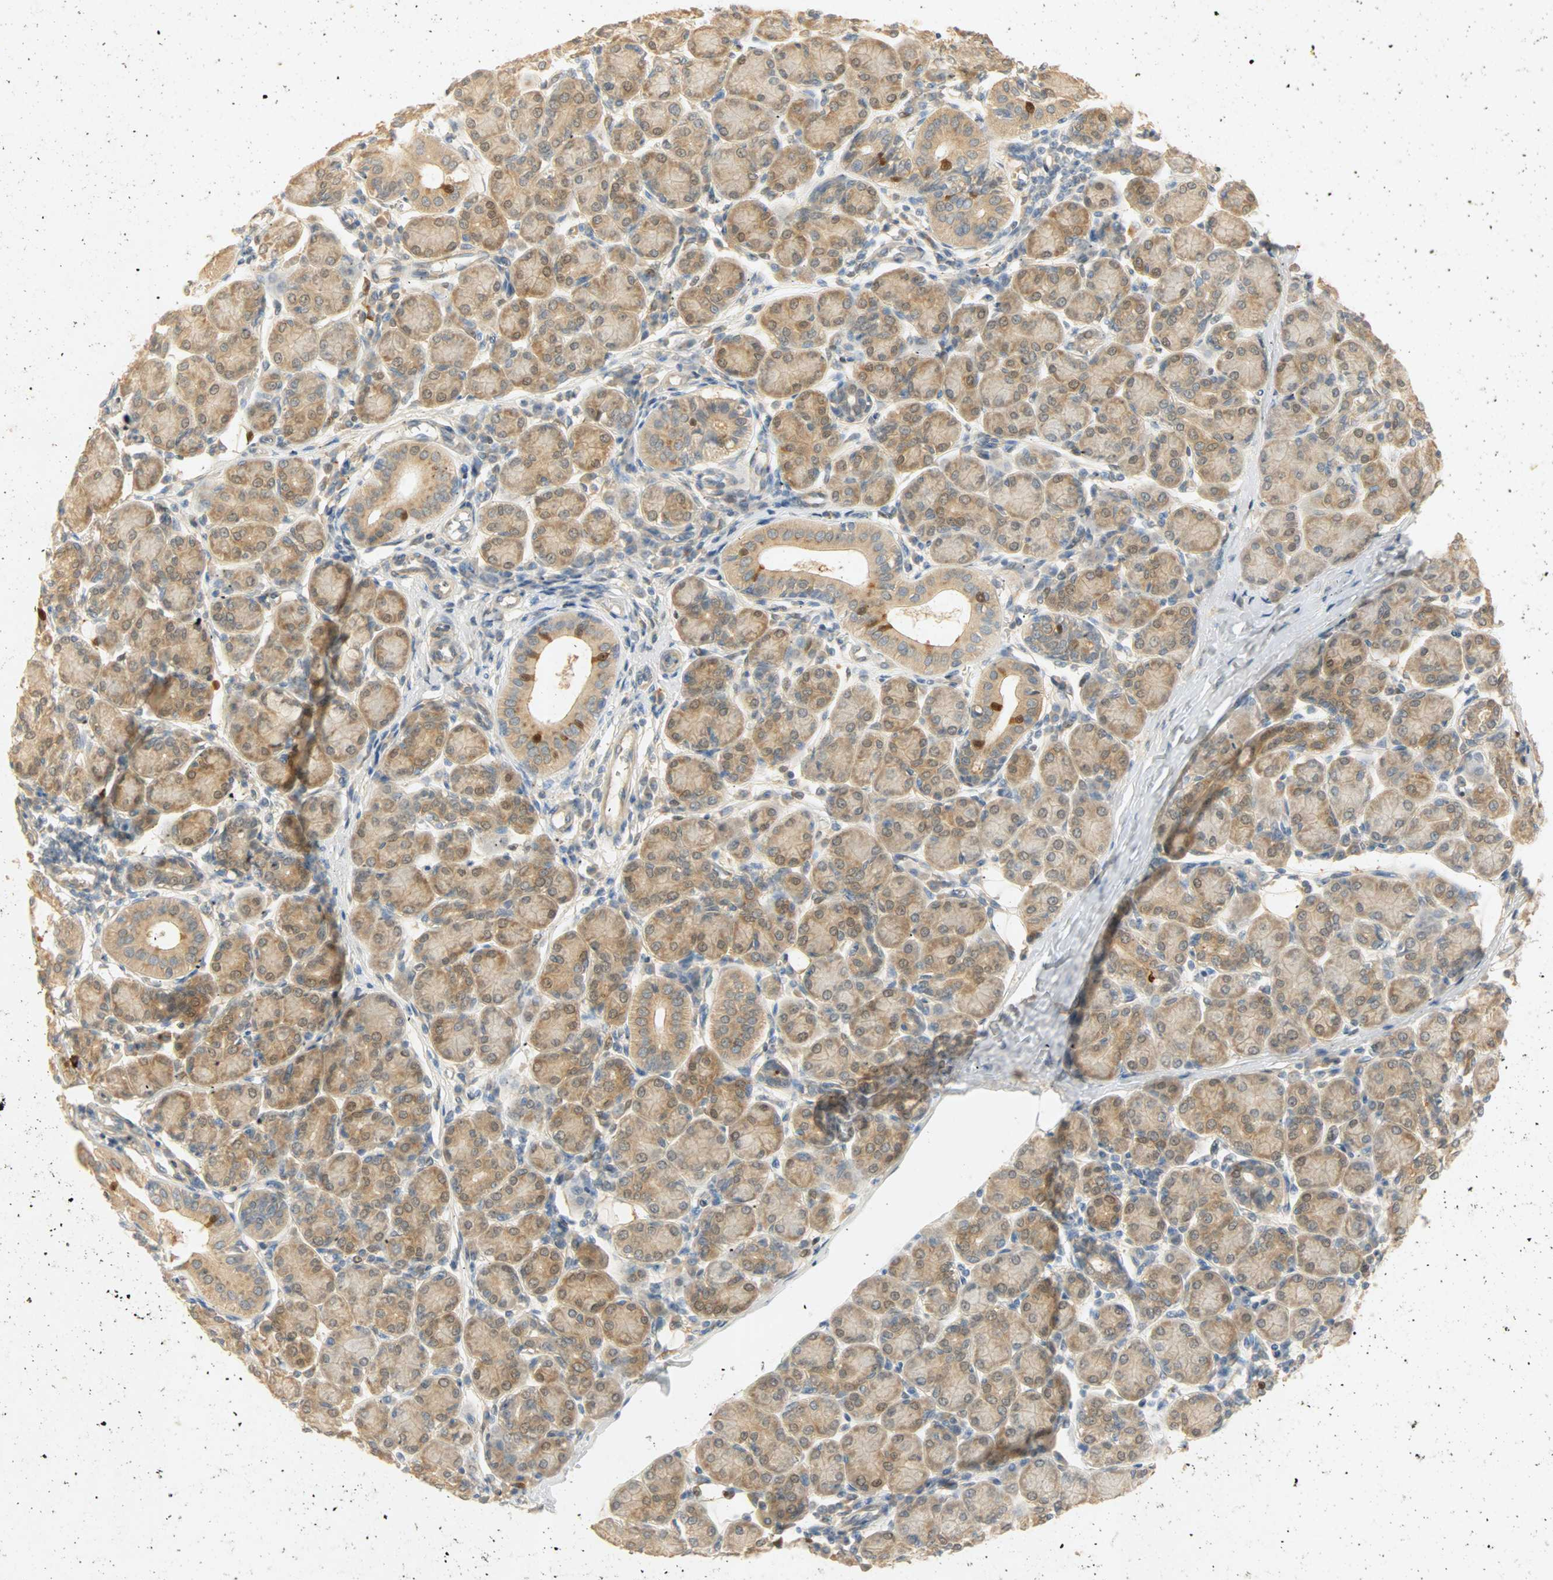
{"staining": {"intensity": "moderate", "quantity": "25%-75%", "location": "cytoplasmic/membranous"}, "tissue": "salivary gland", "cell_type": "Glandular cells", "image_type": "normal", "snomed": [{"axis": "morphology", "description": "Normal tissue, NOS"}, {"axis": "morphology", "description": "Inflammation, NOS"}, {"axis": "topography", "description": "Lymph node"}, {"axis": "topography", "description": "Salivary gland"}], "caption": "Immunohistochemical staining of unremarkable human salivary gland demonstrates 25%-75% levels of moderate cytoplasmic/membranous protein expression in approximately 25%-75% of glandular cells. Nuclei are stained in blue.", "gene": "SELENBP1", "patient": {"sex": "male", "age": 3}}